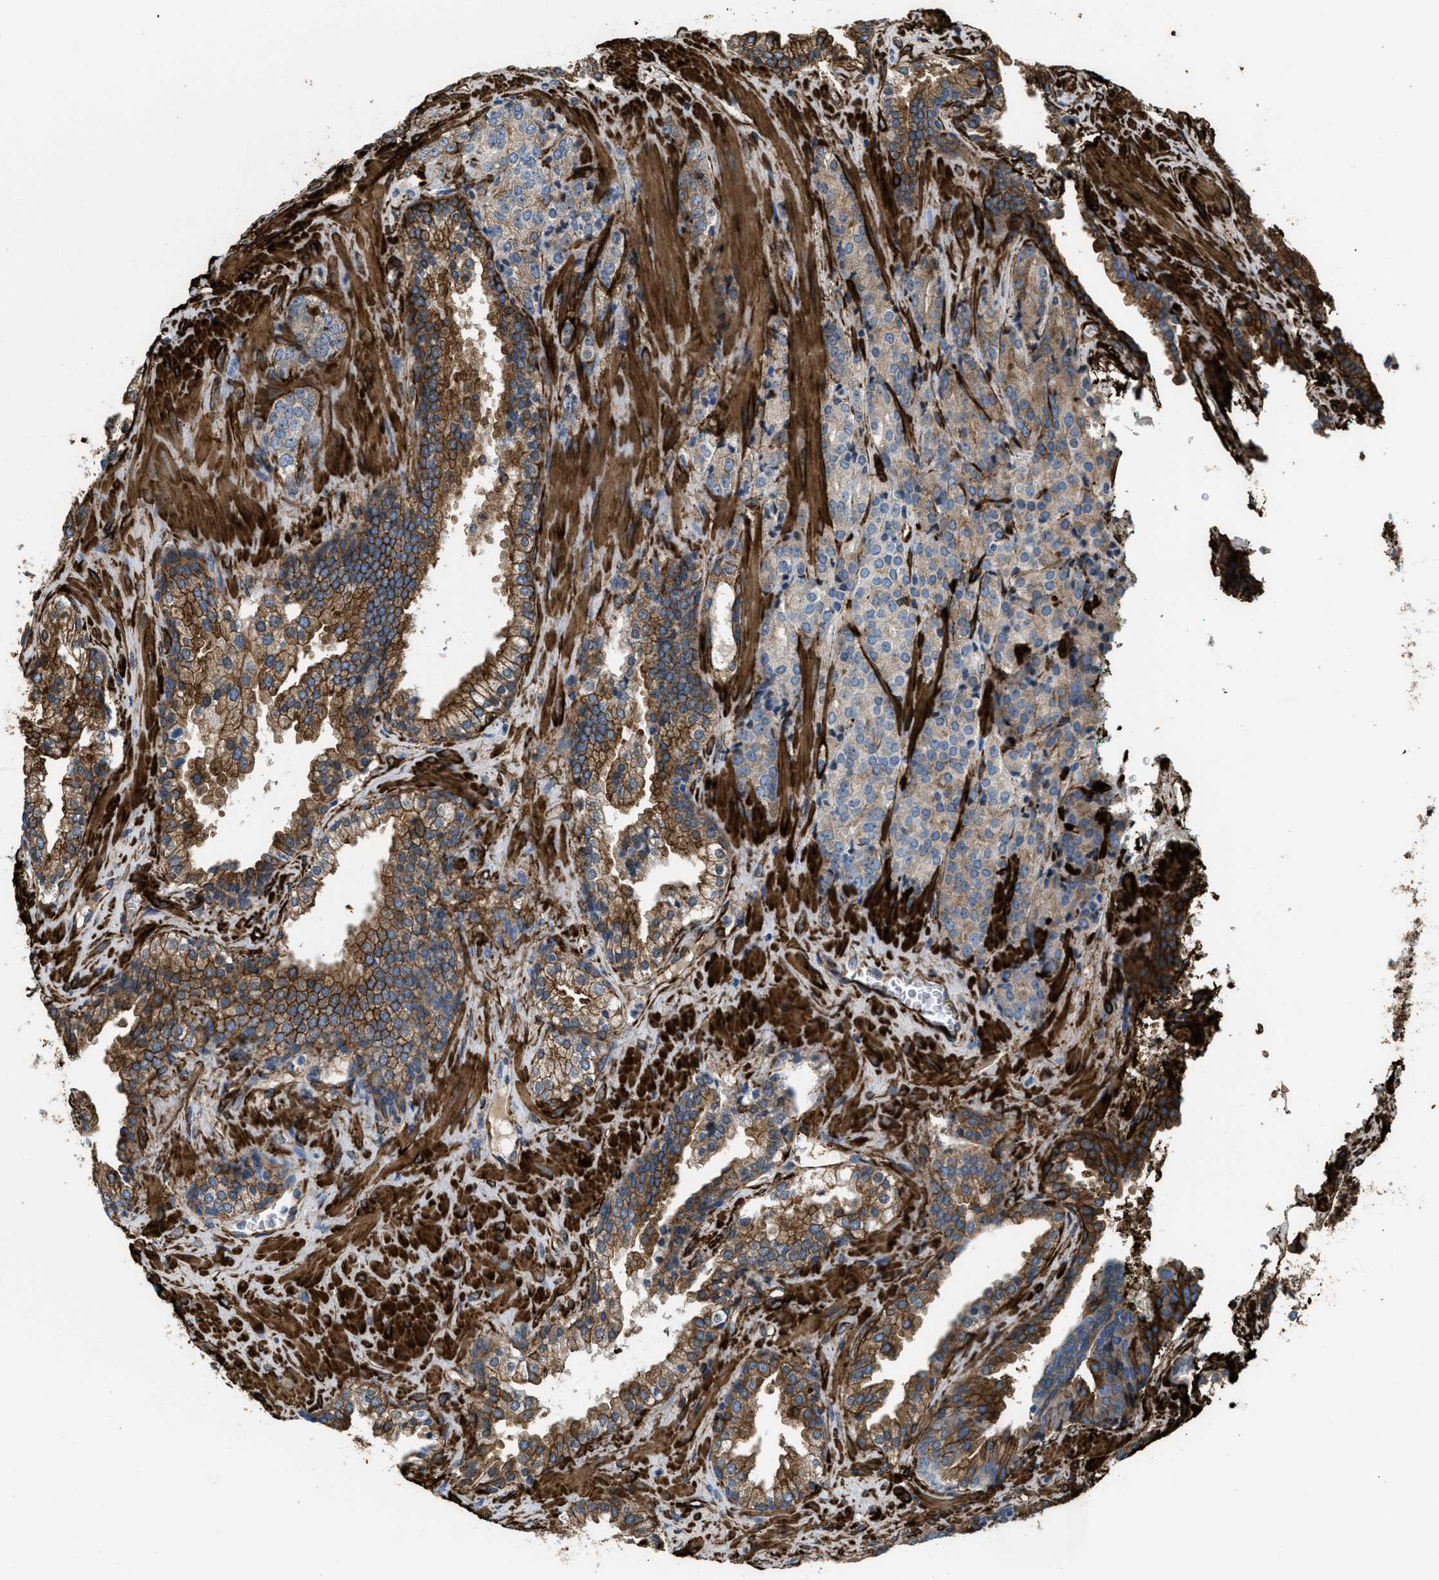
{"staining": {"intensity": "moderate", "quantity": ">75%", "location": "cytoplasmic/membranous"}, "tissue": "prostate cancer", "cell_type": "Tumor cells", "image_type": "cancer", "snomed": [{"axis": "morphology", "description": "Adenocarcinoma, High grade"}, {"axis": "topography", "description": "Prostate"}], "caption": "Tumor cells reveal moderate cytoplasmic/membranous expression in approximately >75% of cells in prostate cancer (high-grade adenocarcinoma).", "gene": "CALD1", "patient": {"sex": "male", "age": 71}}